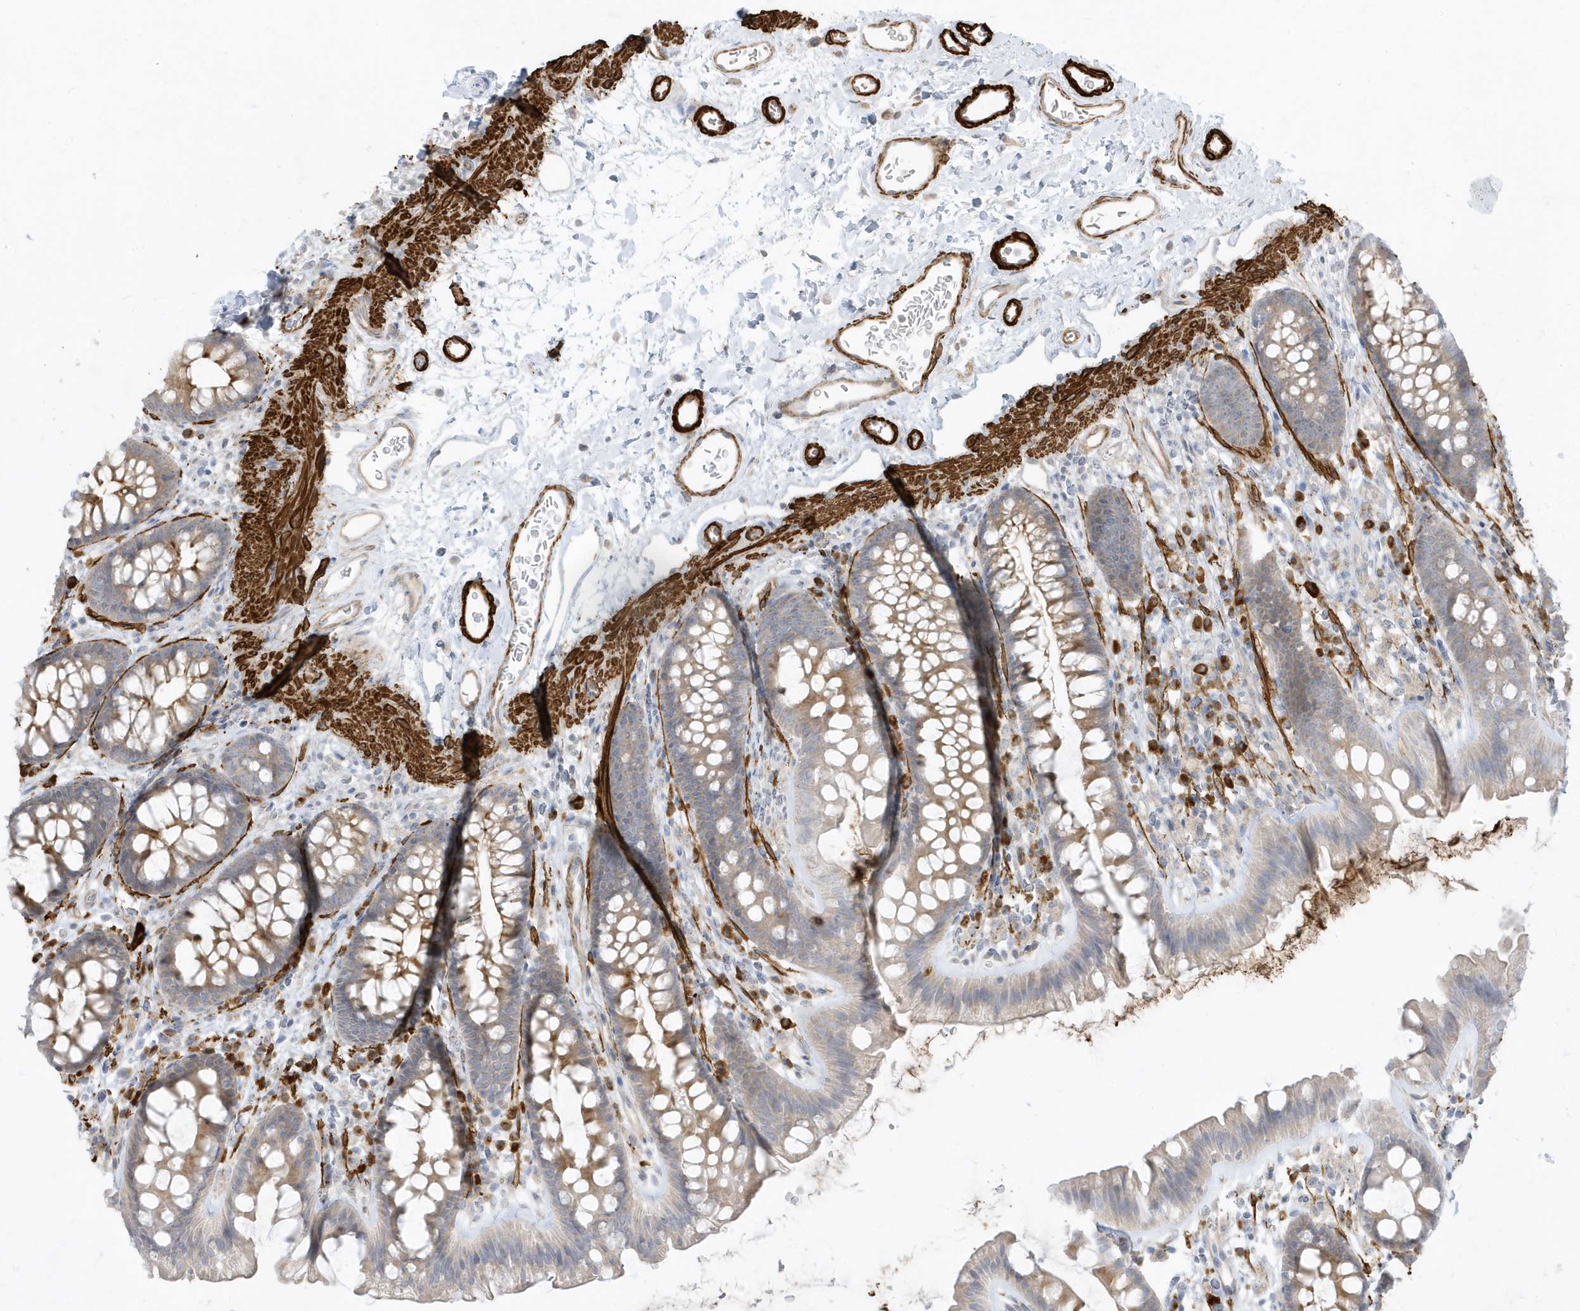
{"staining": {"intensity": "weak", "quantity": "25%-75%", "location": "cytoplasmic/membranous"}, "tissue": "colon", "cell_type": "Endothelial cells", "image_type": "normal", "snomed": [{"axis": "morphology", "description": "Normal tissue, NOS"}, {"axis": "topography", "description": "Colon"}], "caption": "Weak cytoplasmic/membranous protein positivity is present in approximately 25%-75% of endothelial cells in colon. (DAB IHC, brown staining for protein, blue staining for nuclei).", "gene": "THADA", "patient": {"sex": "female", "age": 62}}